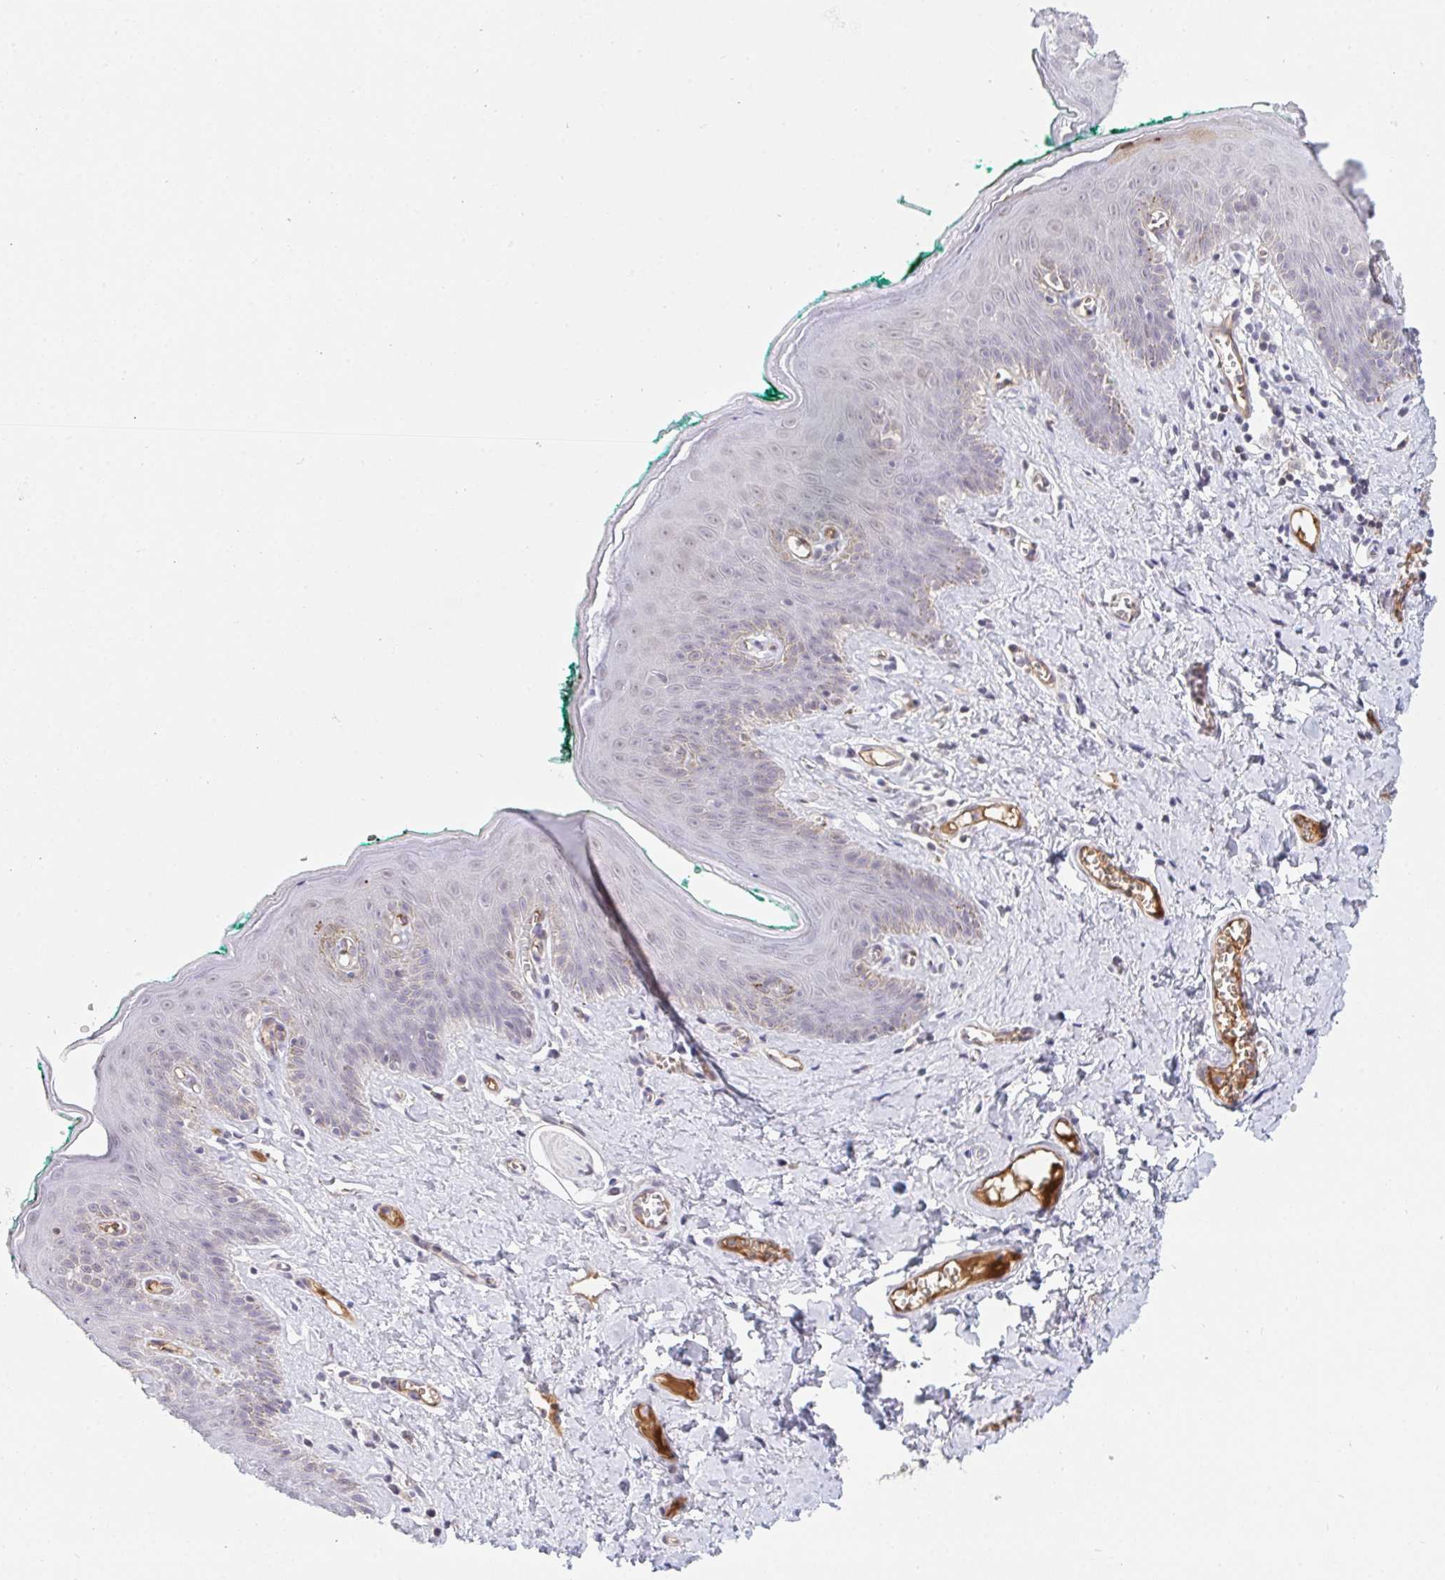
{"staining": {"intensity": "moderate", "quantity": "<25%", "location": "nuclear"}, "tissue": "skin", "cell_type": "Epidermal cells", "image_type": "normal", "snomed": [{"axis": "morphology", "description": "Normal tissue, NOS"}, {"axis": "topography", "description": "Vulva"}, {"axis": "topography", "description": "Peripheral nerve tissue"}], "caption": "Moderate nuclear expression is present in about <25% of epidermal cells in unremarkable skin.", "gene": "DSCAML1", "patient": {"sex": "female", "age": 66}}